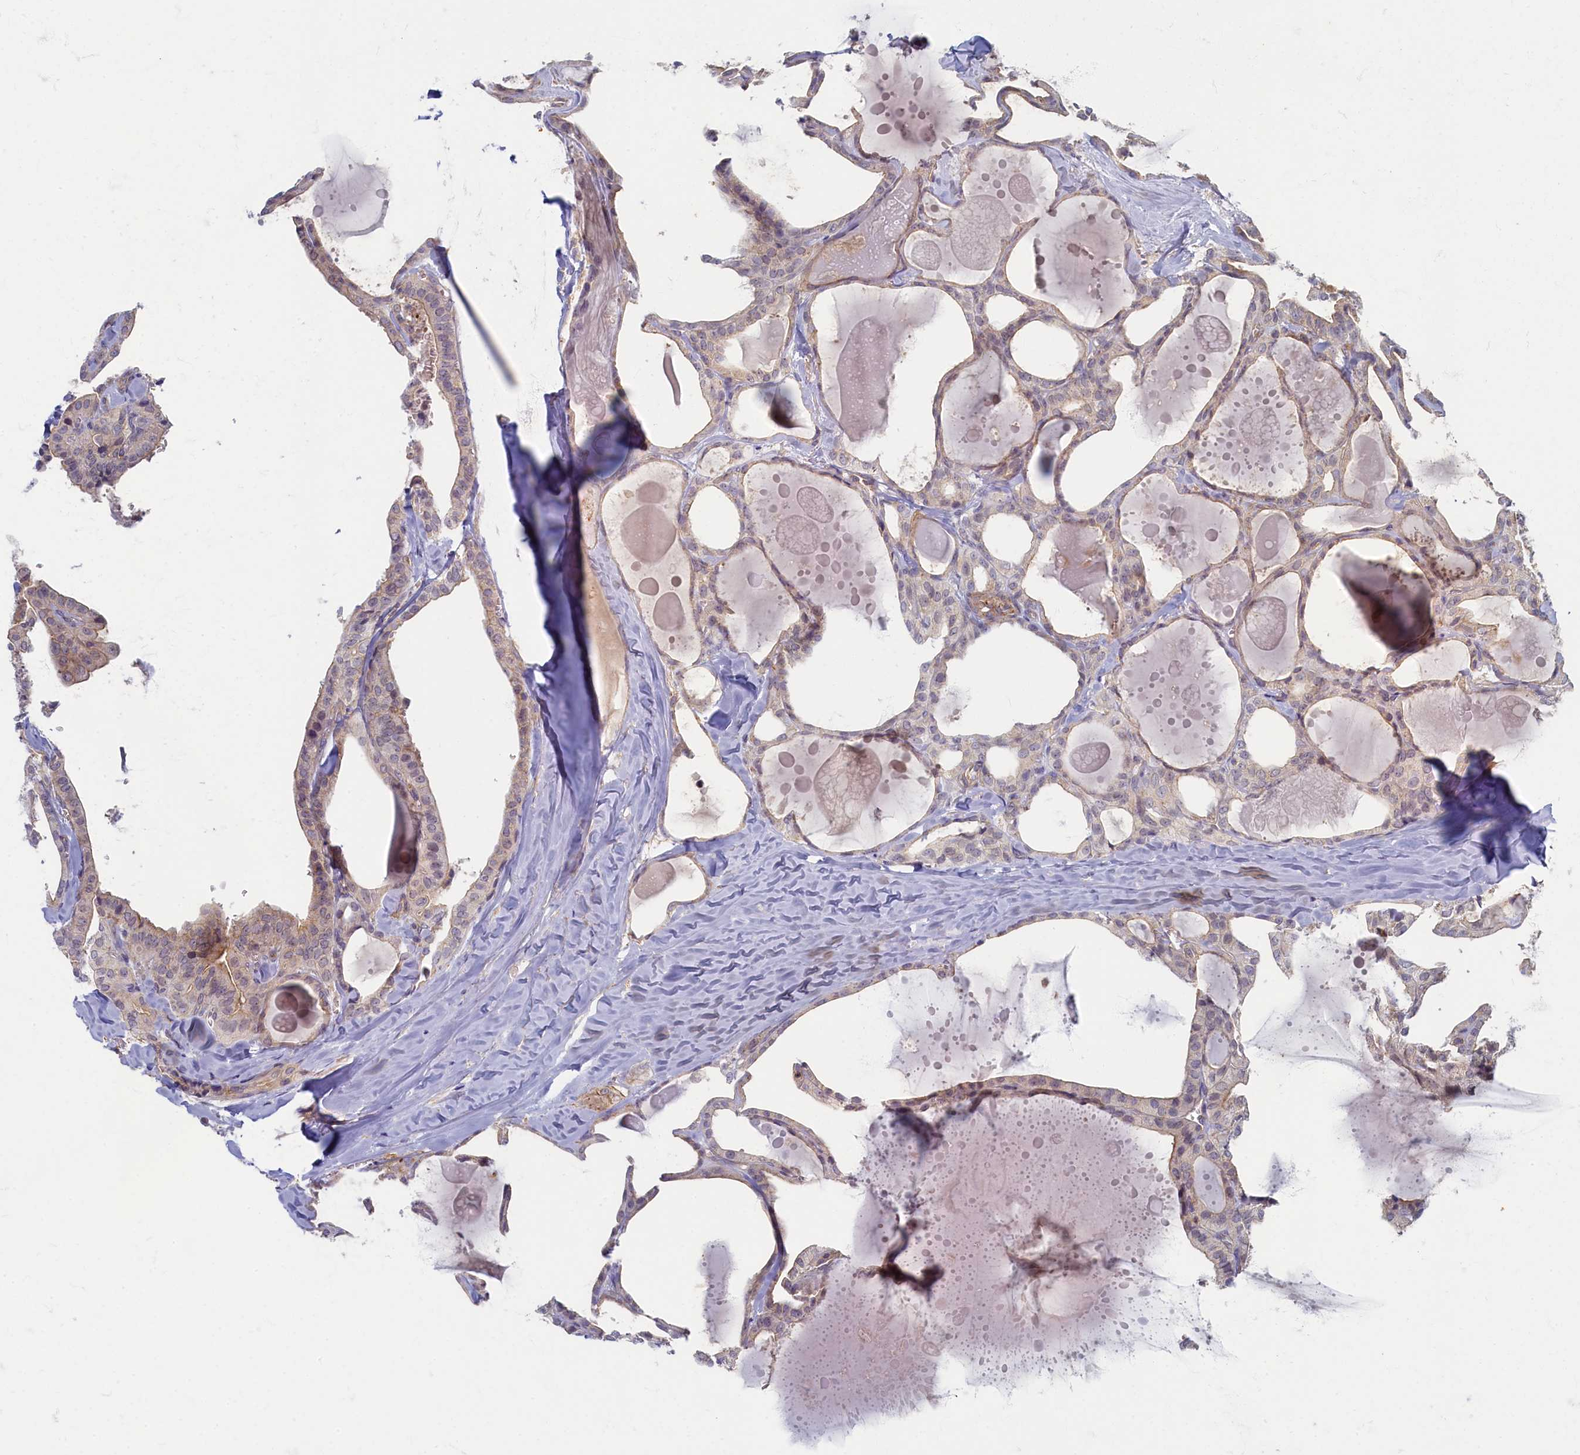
{"staining": {"intensity": "weak", "quantity": "<25%", "location": "cytoplasmic/membranous"}, "tissue": "thyroid cancer", "cell_type": "Tumor cells", "image_type": "cancer", "snomed": [{"axis": "morphology", "description": "Papillary adenocarcinoma, NOS"}, {"axis": "topography", "description": "Thyroid gland"}], "caption": "A high-resolution photomicrograph shows immunohistochemistry staining of thyroid cancer (papillary adenocarcinoma), which shows no significant staining in tumor cells.", "gene": "PSMG2", "patient": {"sex": "male", "age": 52}}